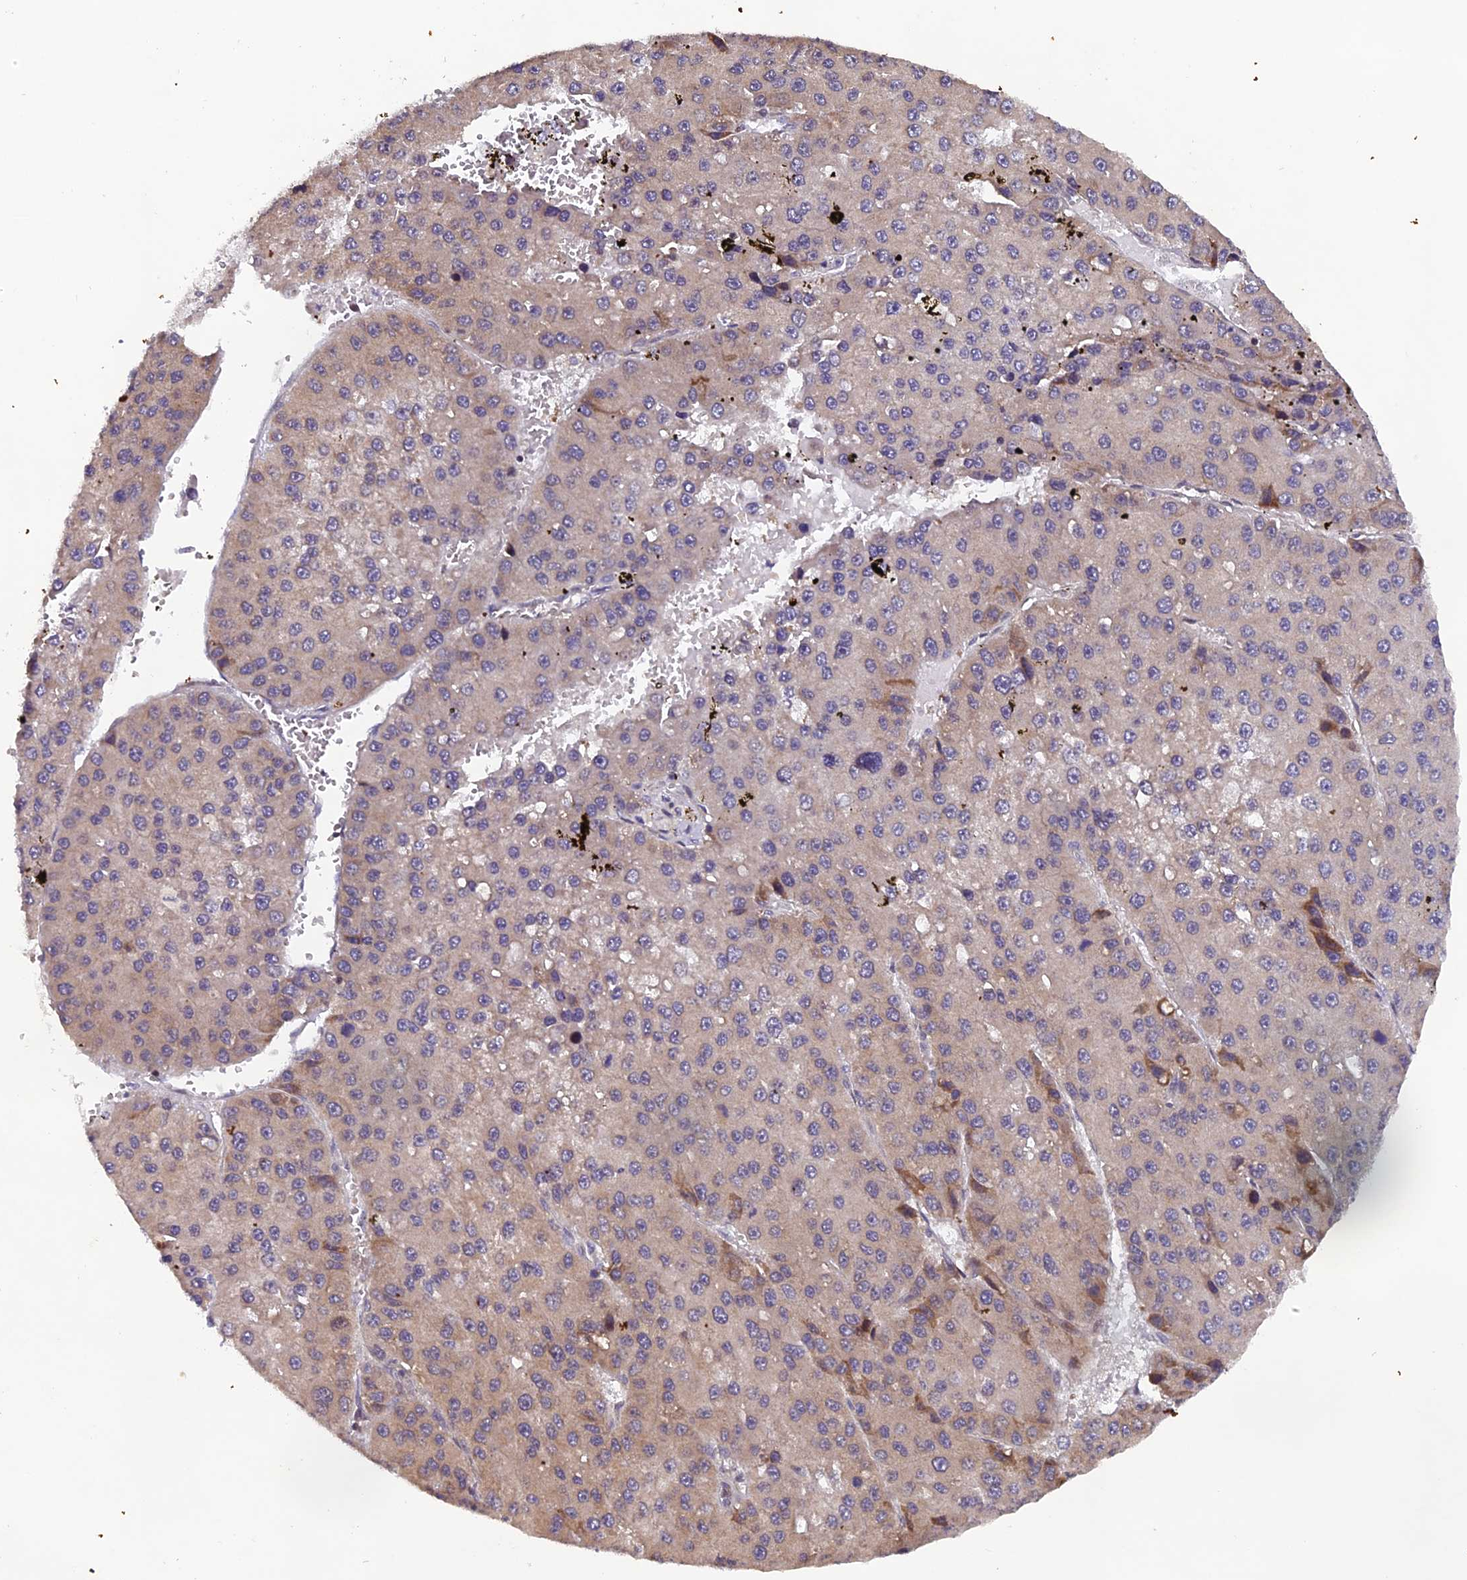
{"staining": {"intensity": "moderate", "quantity": "<25%", "location": "cytoplasmic/membranous"}, "tissue": "liver cancer", "cell_type": "Tumor cells", "image_type": "cancer", "snomed": [{"axis": "morphology", "description": "Carcinoma, Hepatocellular, NOS"}, {"axis": "topography", "description": "Liver"}], "caption": "Protein staining demonstrates moderate cytoplasmic/membranous positivity in about <25% of tumor cells in hepatocellular carcinoma (liver).", "gene": "RAB28", "patient": {"sex": "female", "age": 73}}